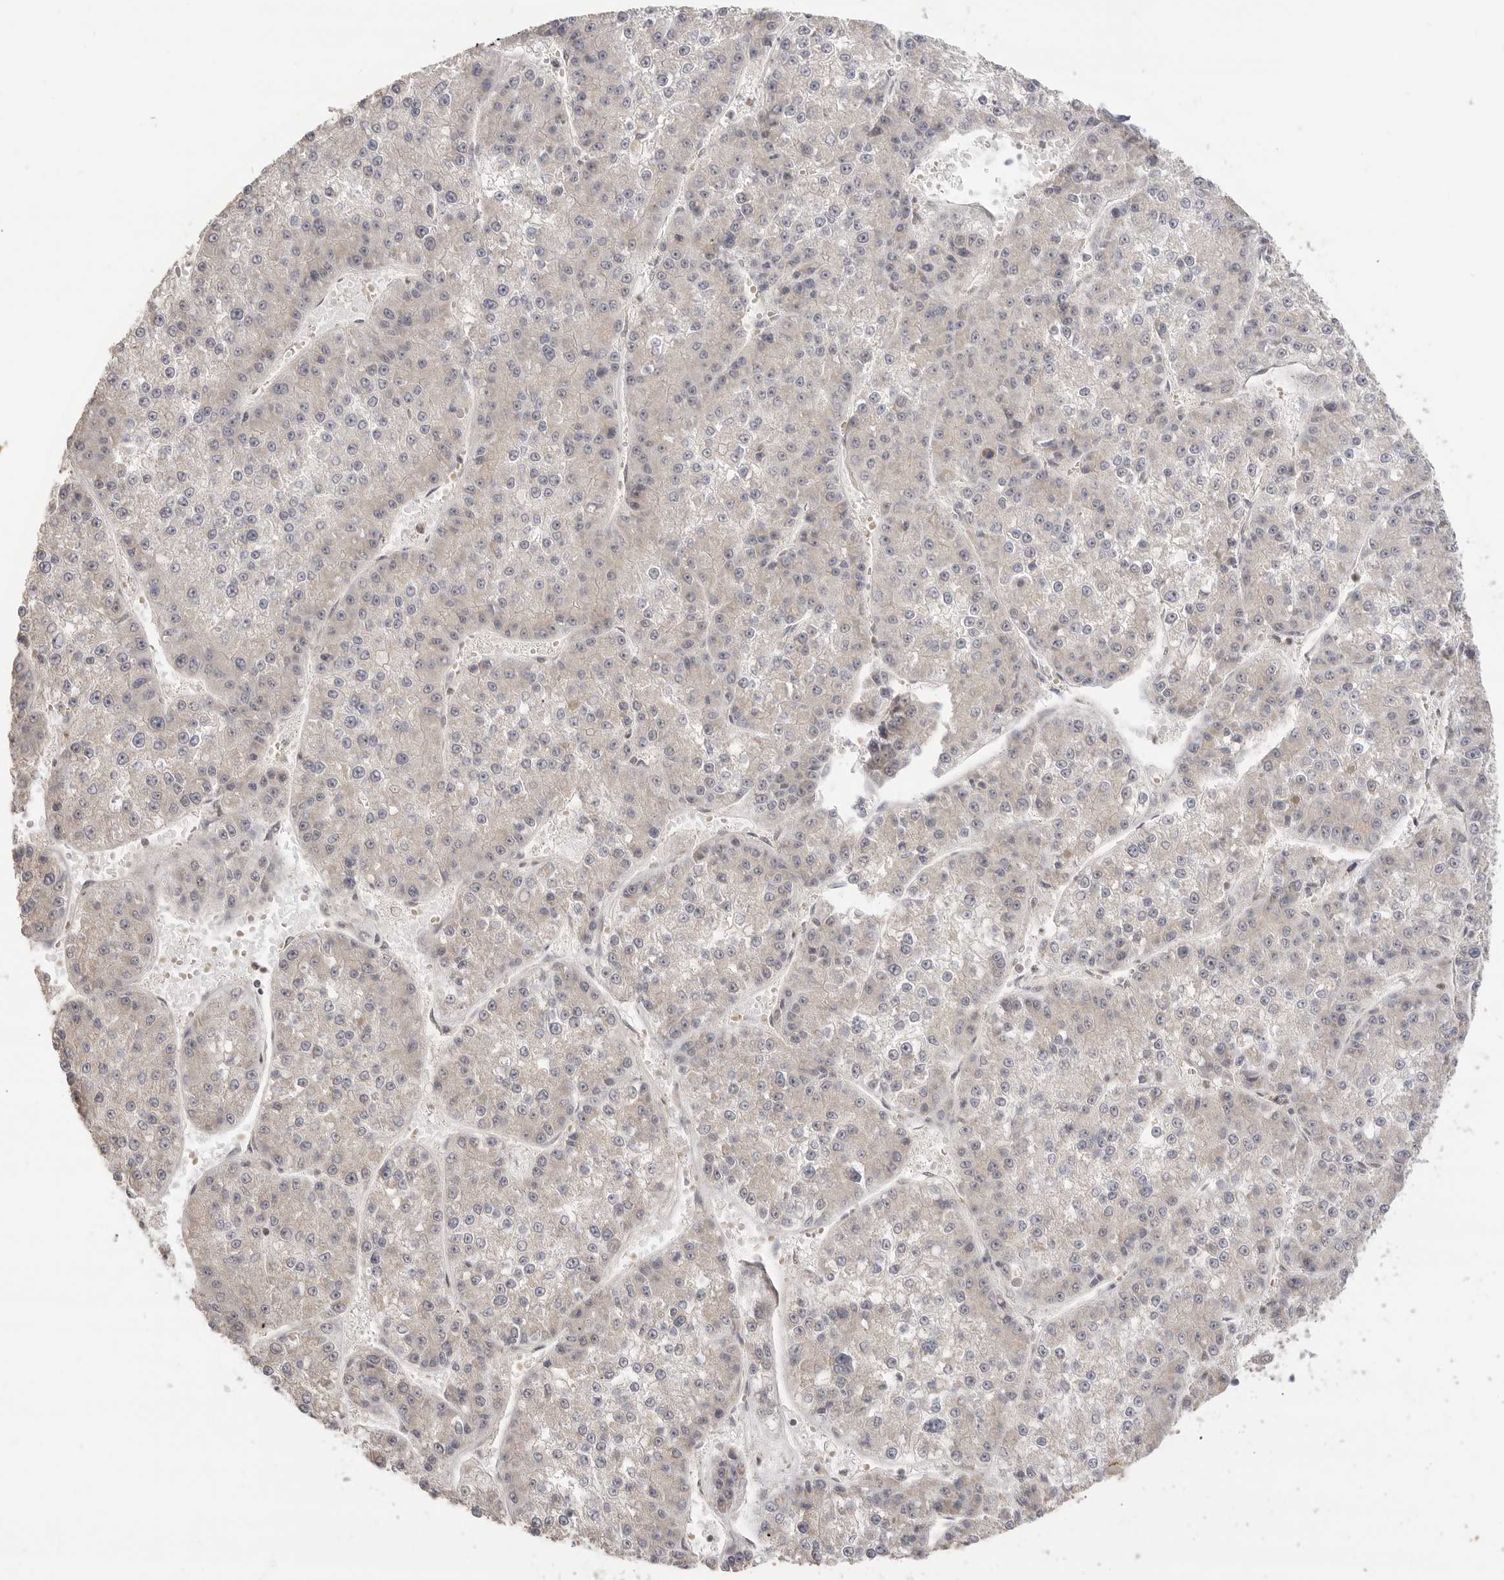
{"staining": {"intensity": "negative", "quantity": "none", "location": "none"}, "tissue": "liver cancer", "cell_type": "Tumor cells", "image_type": "cancer", "snomed": [{"axis": "morphology", "description": "Carcinoma, Hepatocellular, NOS"}, {"axis": "topography", "description": "Liver"}], "caption": "Tumor cells show no significant protein positivity in hepatocellular carcinoma (liver). (Immunohistochemistry, brightfield microscopy, high magnification).", "gene": "ALKAL1", "patient": {"sex": "female", "age": 73}}